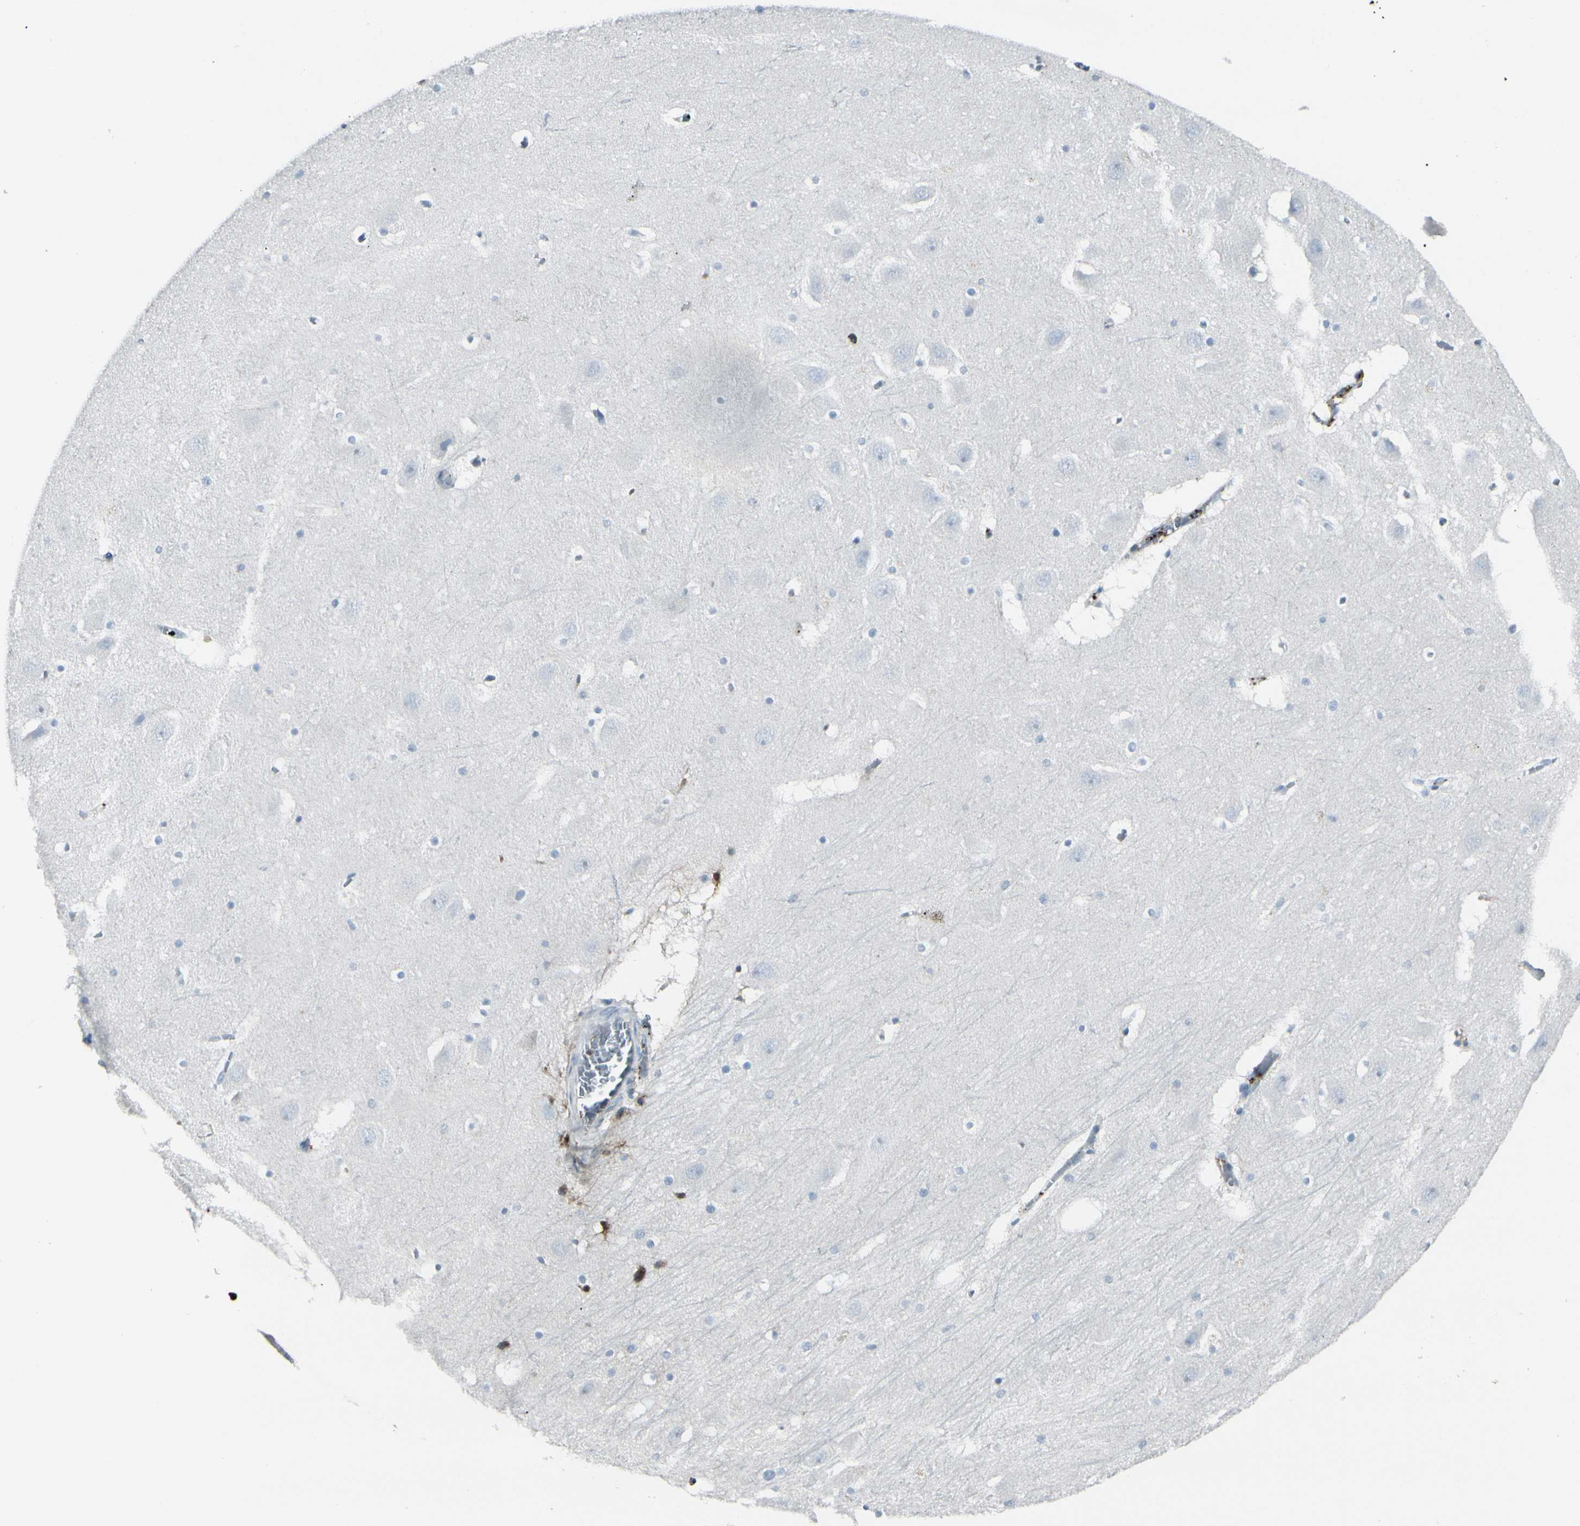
{"staining": {"intensity": "negative", "quantity": "none", "location": "none"}, "tissue": "hippocampus", "cell_type": "Glial cells", "image_type": "normal", "snomed": [{"axis": "morphology", "description": "Normal tissue, NOS"}, {"axis": "topography", "description": "Hippocampus"}], "caption": "Human hippocampus stained for a protein using immunohistochemistry demonstrates no expression in glial cells.", "gene": "IGHG1", "patient": {"sex": "male", "age": 45}}